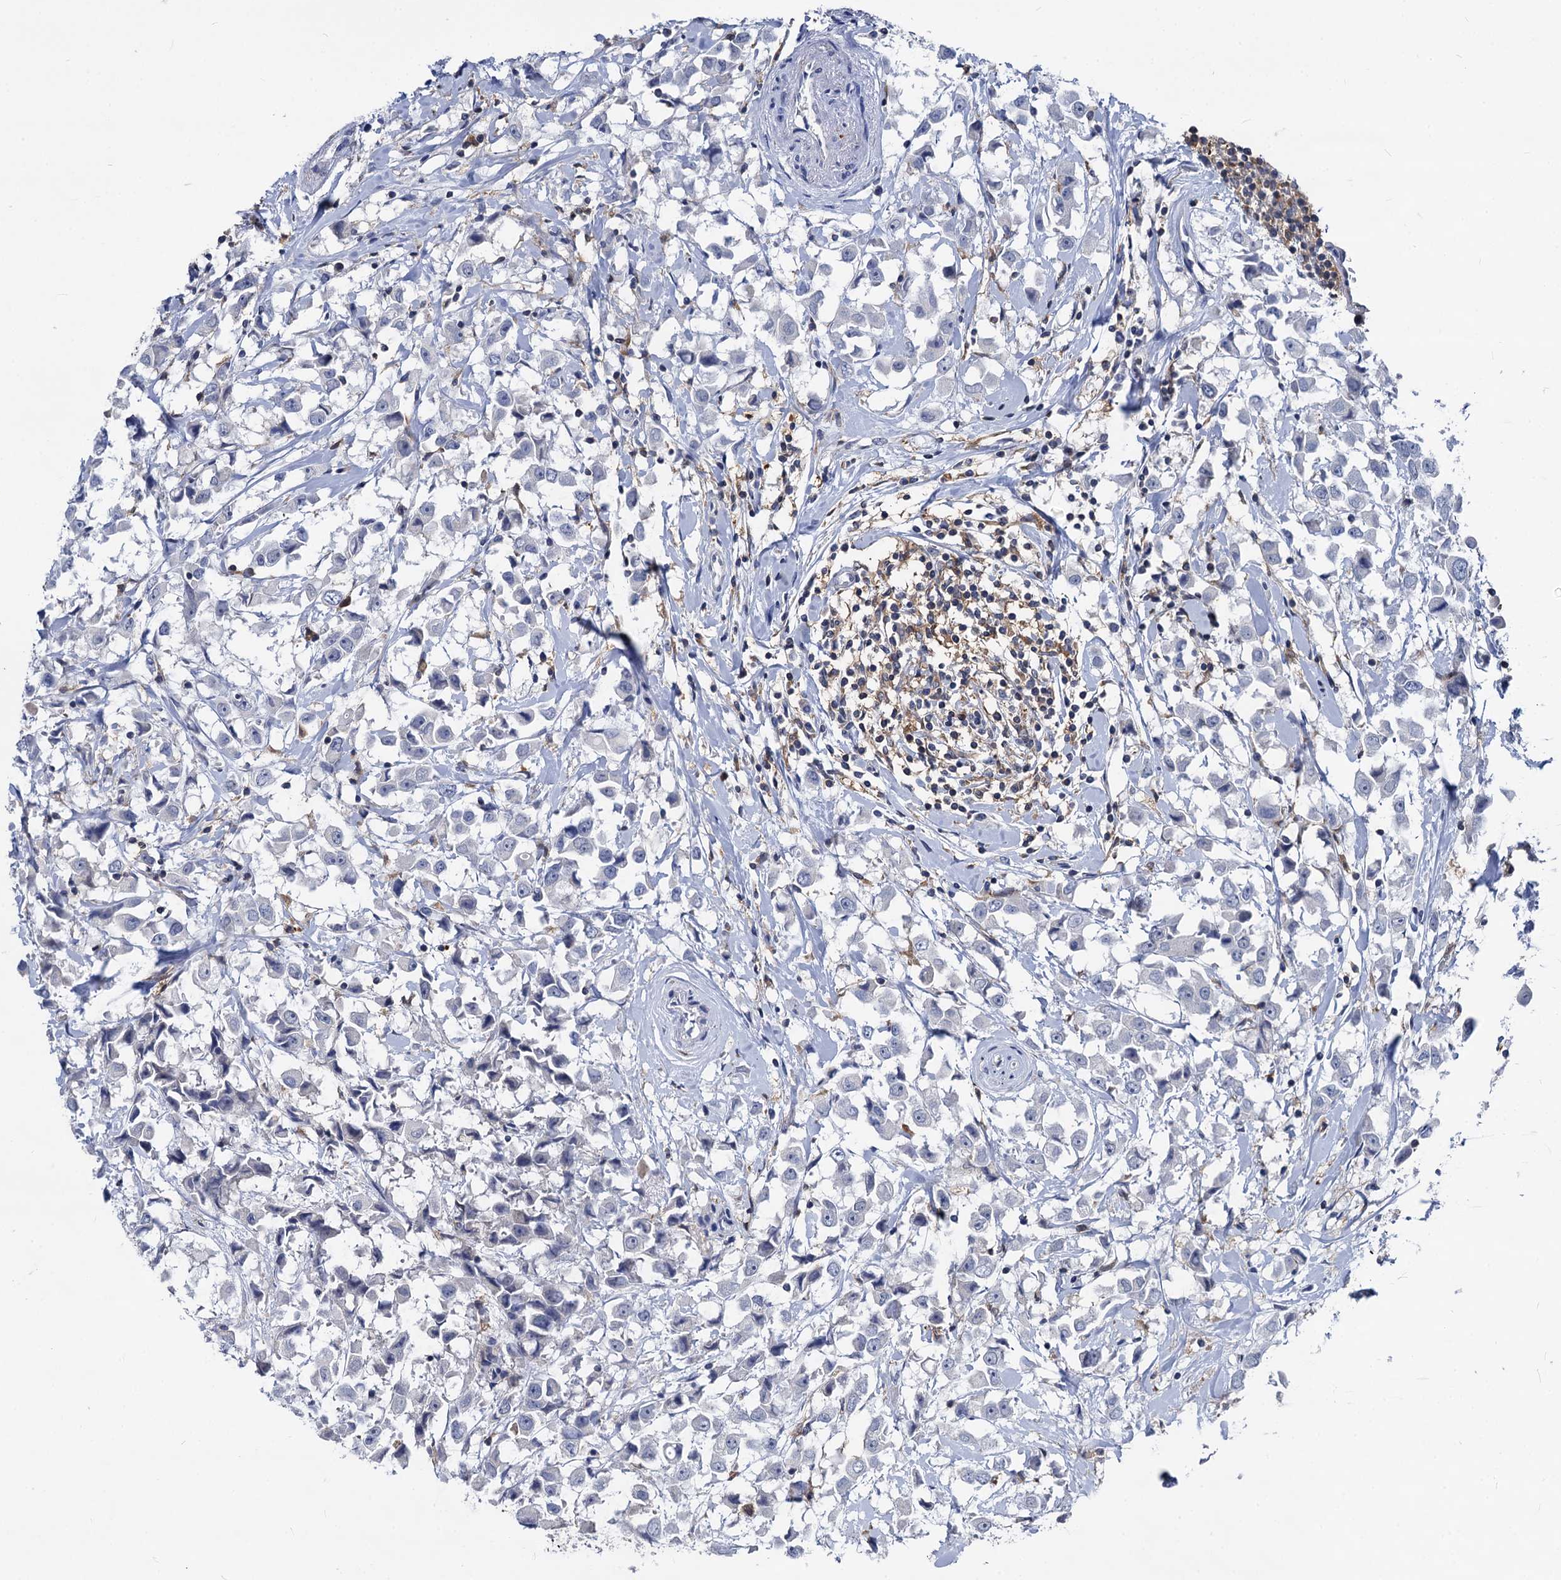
{"staining": {"intensity": "negative", "quantity": "none", "location": "none"}, "tissue": "breast cancer", "cell_type": "Tumor cells", "image_type": "cancer", "snomed": [{"axis": "morphology", "description": "Duct carcinoma"}, {"axis": "topography", "description": "Breast"}], "caption": "A micrograph of human breast cancer (intraductal carcinoma) is negative for staining in tumor cells.", "gene": "RHOG", "patient": {"sex": "female", "age": 61}}